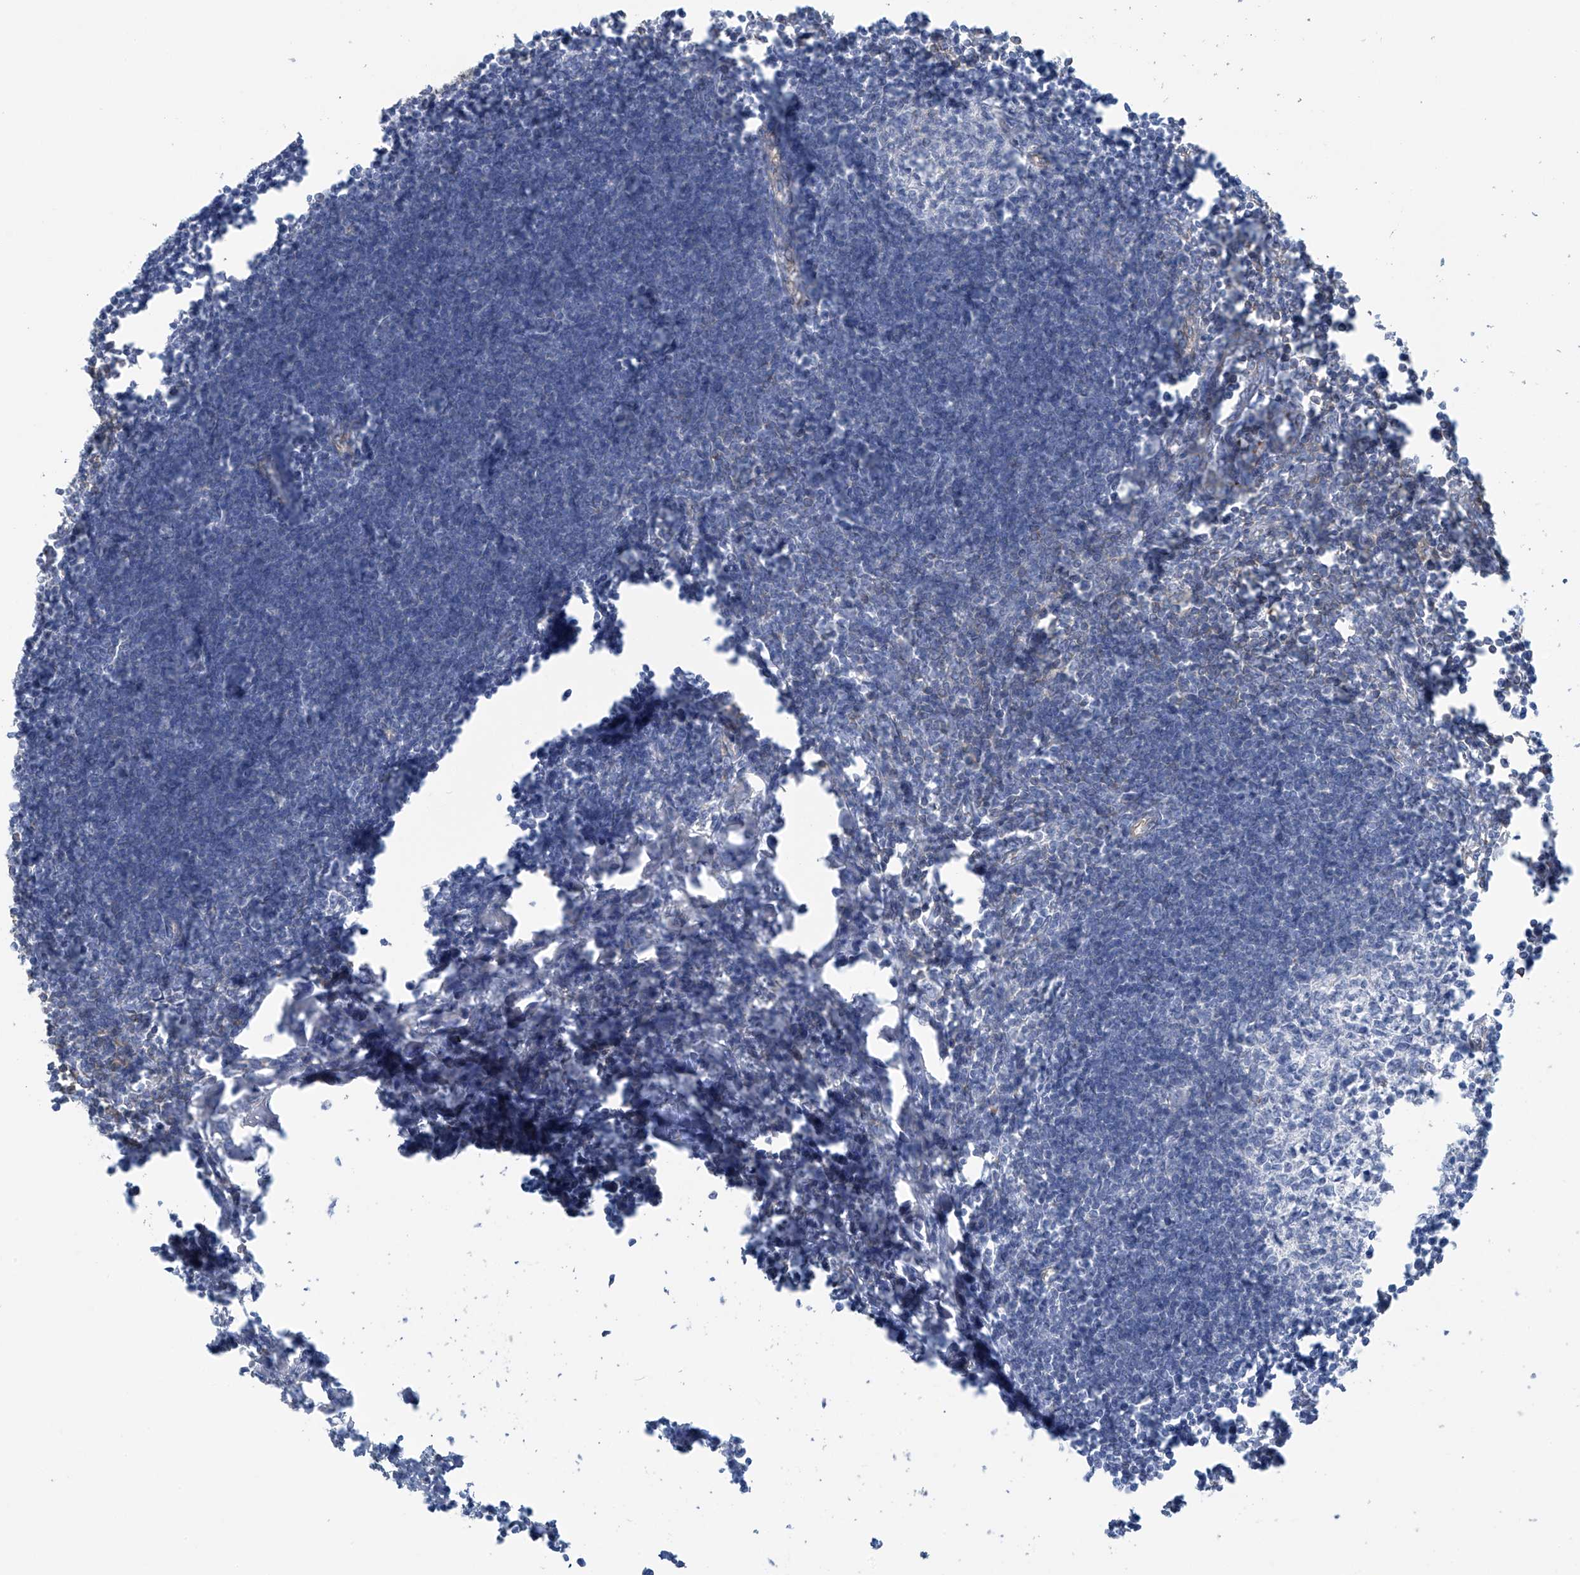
{"staining": {"intensity": "negative", "quantity": "none", "location": "none"}, "tissue": "lymph node", "cell_type": "Germinal center cells", "image_type": "normal", "snomed": [{"axis": "morphology", "description": "Normal tissue, NOS"}, {"axis": "morphology", "description": "Malignant melanoma, Metastatic site"}, {"axis": "topography", "description": "Lymph node"}], "caption": "Photomicrograph shows no protein staining in germinal center cells of normal lymph node. (Stains: DAB (3,3'-diaminobenzidine) immunohistochemistry (IHC) with hematoxylin counter stain, Microscopy: brightfield microscopy at high magnification).", "gene": "ZNF846", "patient": {"sex": "male", "age": 41}}